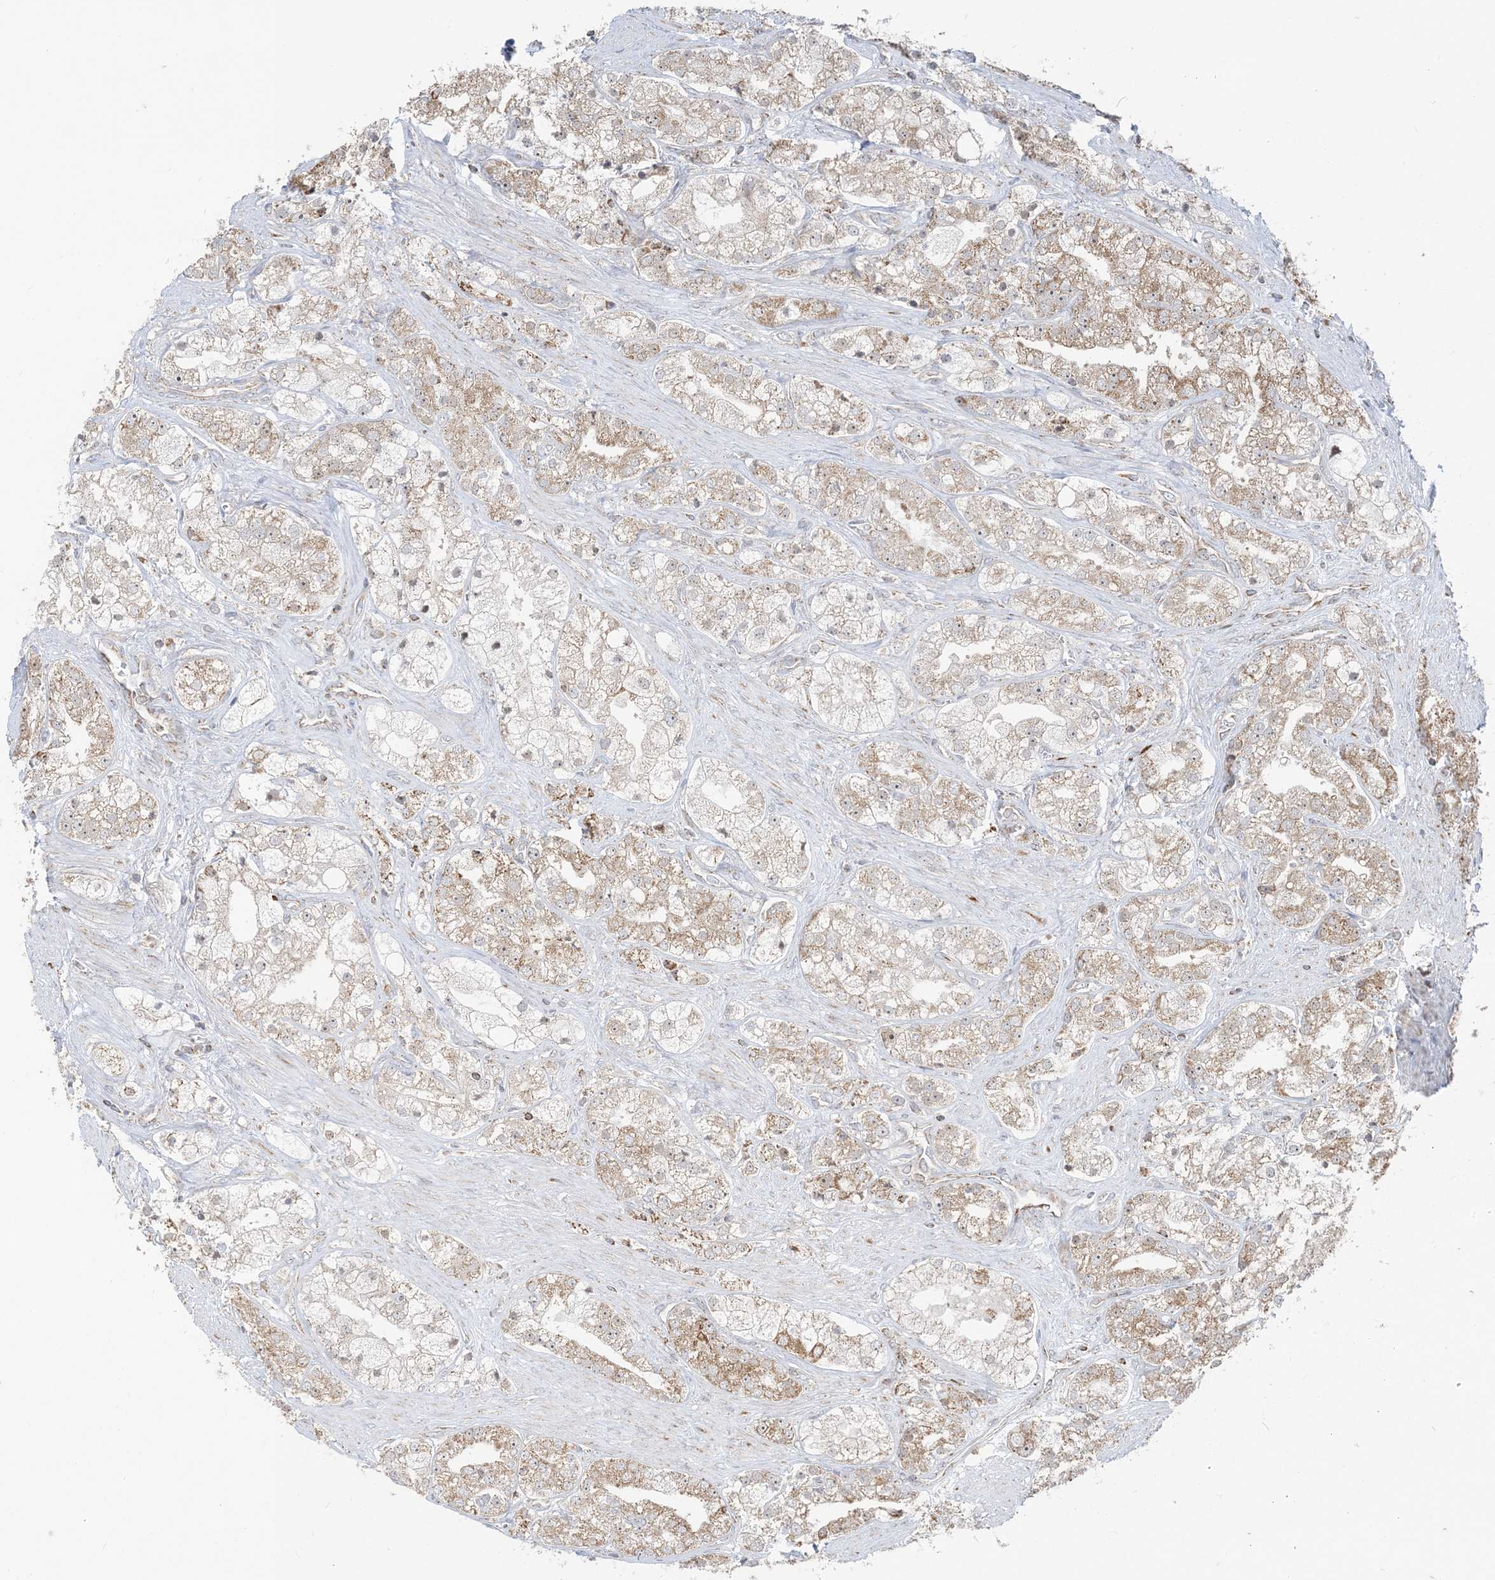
{"staining": {"intensity": "weak", "quantity": ">75%", "location": "cytoplasmic/membranous,nuclear"}, "tissue": "prostate cancer", "cell_type": "Tumor cells", "image_type": "cancer", "snomed": [{"axis": "morphology", "description": "Adenocarcinoma, High grade"}, {"axis": "topography", "description": "Prostate"}], "caption": "Immunohistochemistry image of prostate cancer stained for a protein (brown), which displays low levels of weak cytoplasmic/membranous and nuclear positivity in about >75% of tumor cells.", "gene": "MAPKBP1", "patient": {"sex": "male", "age": 50}}